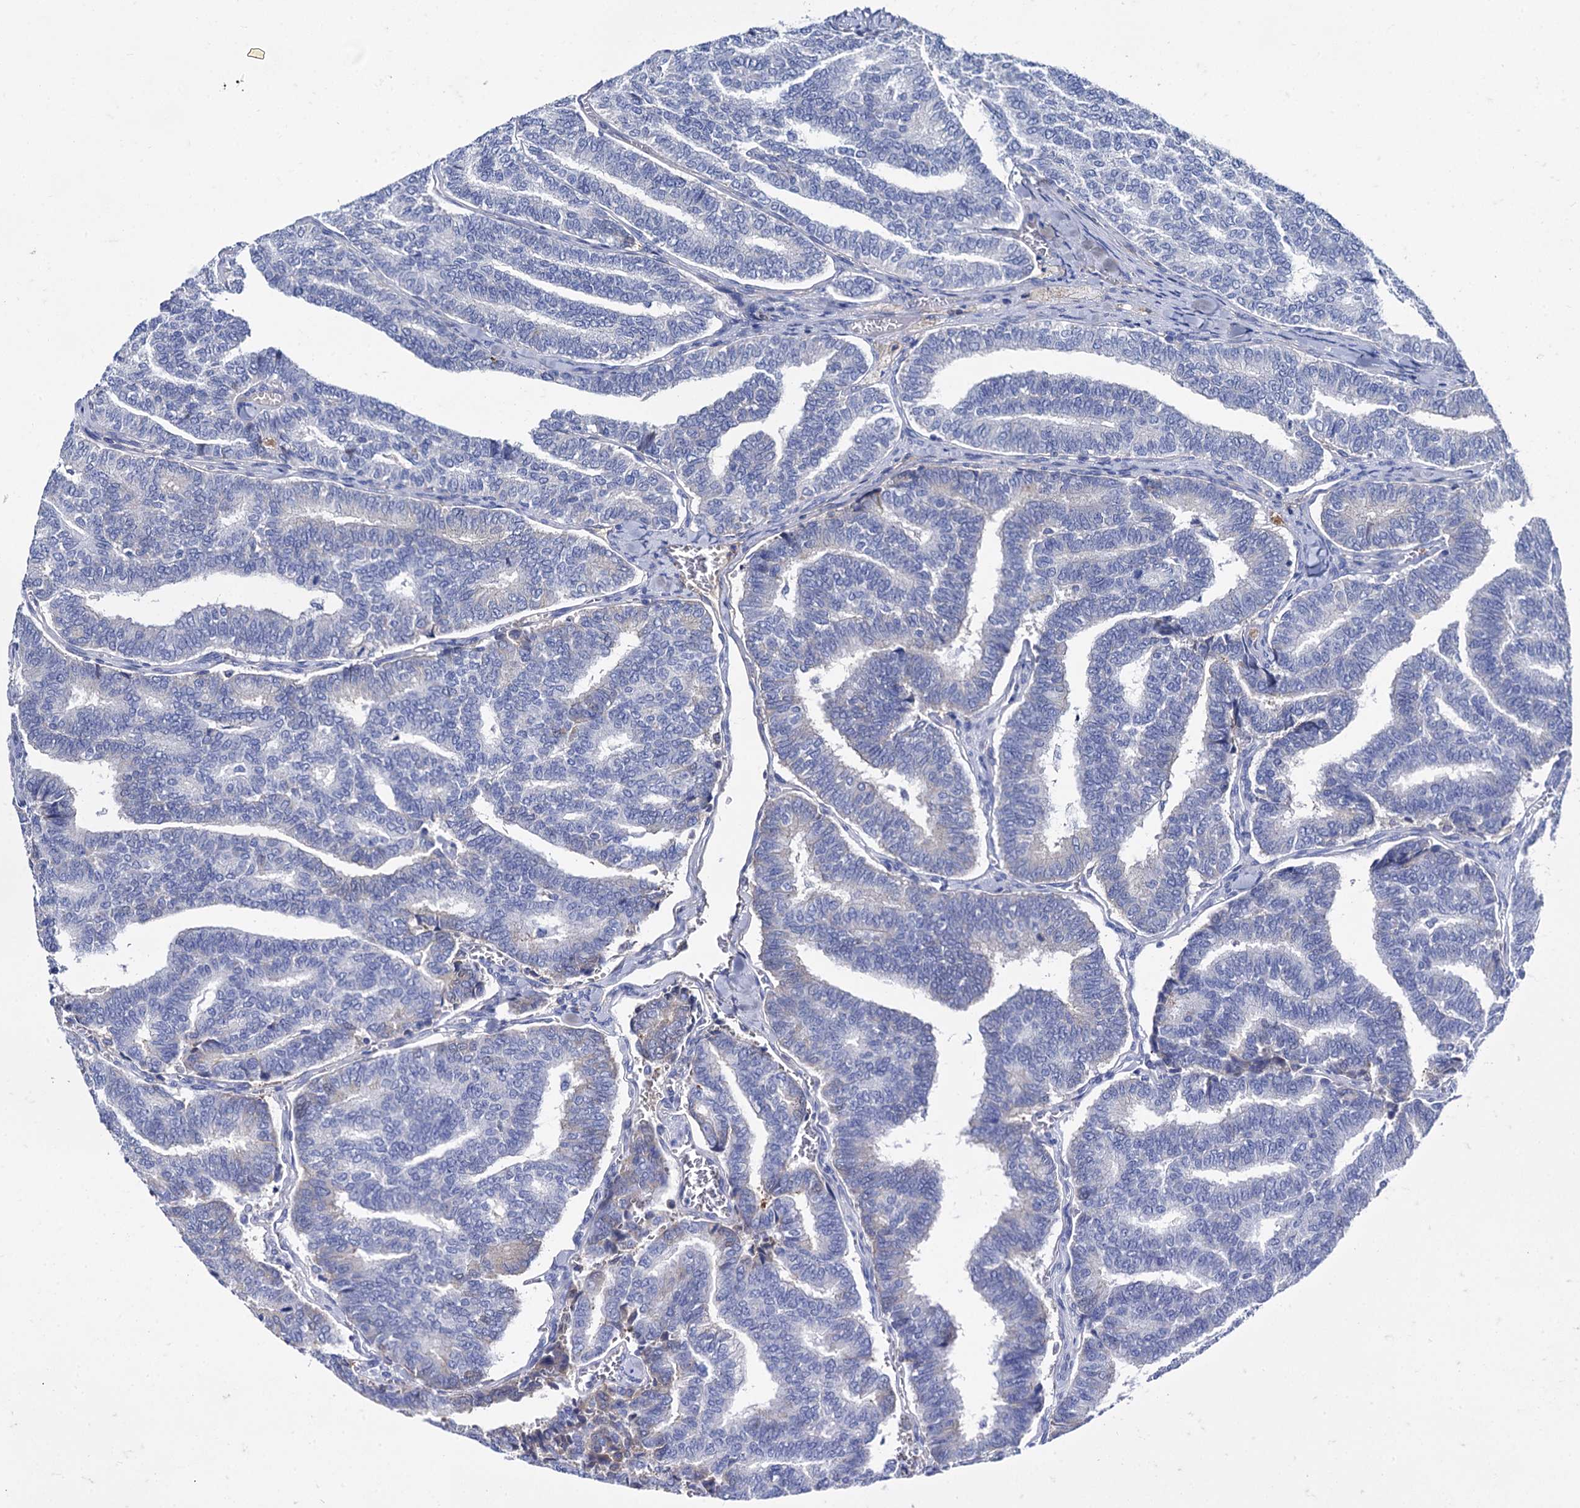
{"staining": {"intensity": "negative", "quantity": "none", "location": "none"}, "tissue": "thyroid cancer", "cell_type": "Tumor cells", "image_type": "cancer", "snomed": [{"axis": "morphology", "description": "Papillary adenocarcinoma, NOS"}, {"axis": "topography", "description": "Thyroid gland"}], "caption": "Immunohistochemistry photomicrograph of human thyroid cancer (papillary adenocarcinoma) stained for a protein (brown), which exhibits no expression in tumor cells.", "gene": "TMEM72", "patient": {"sex": "female", "age": 35}}